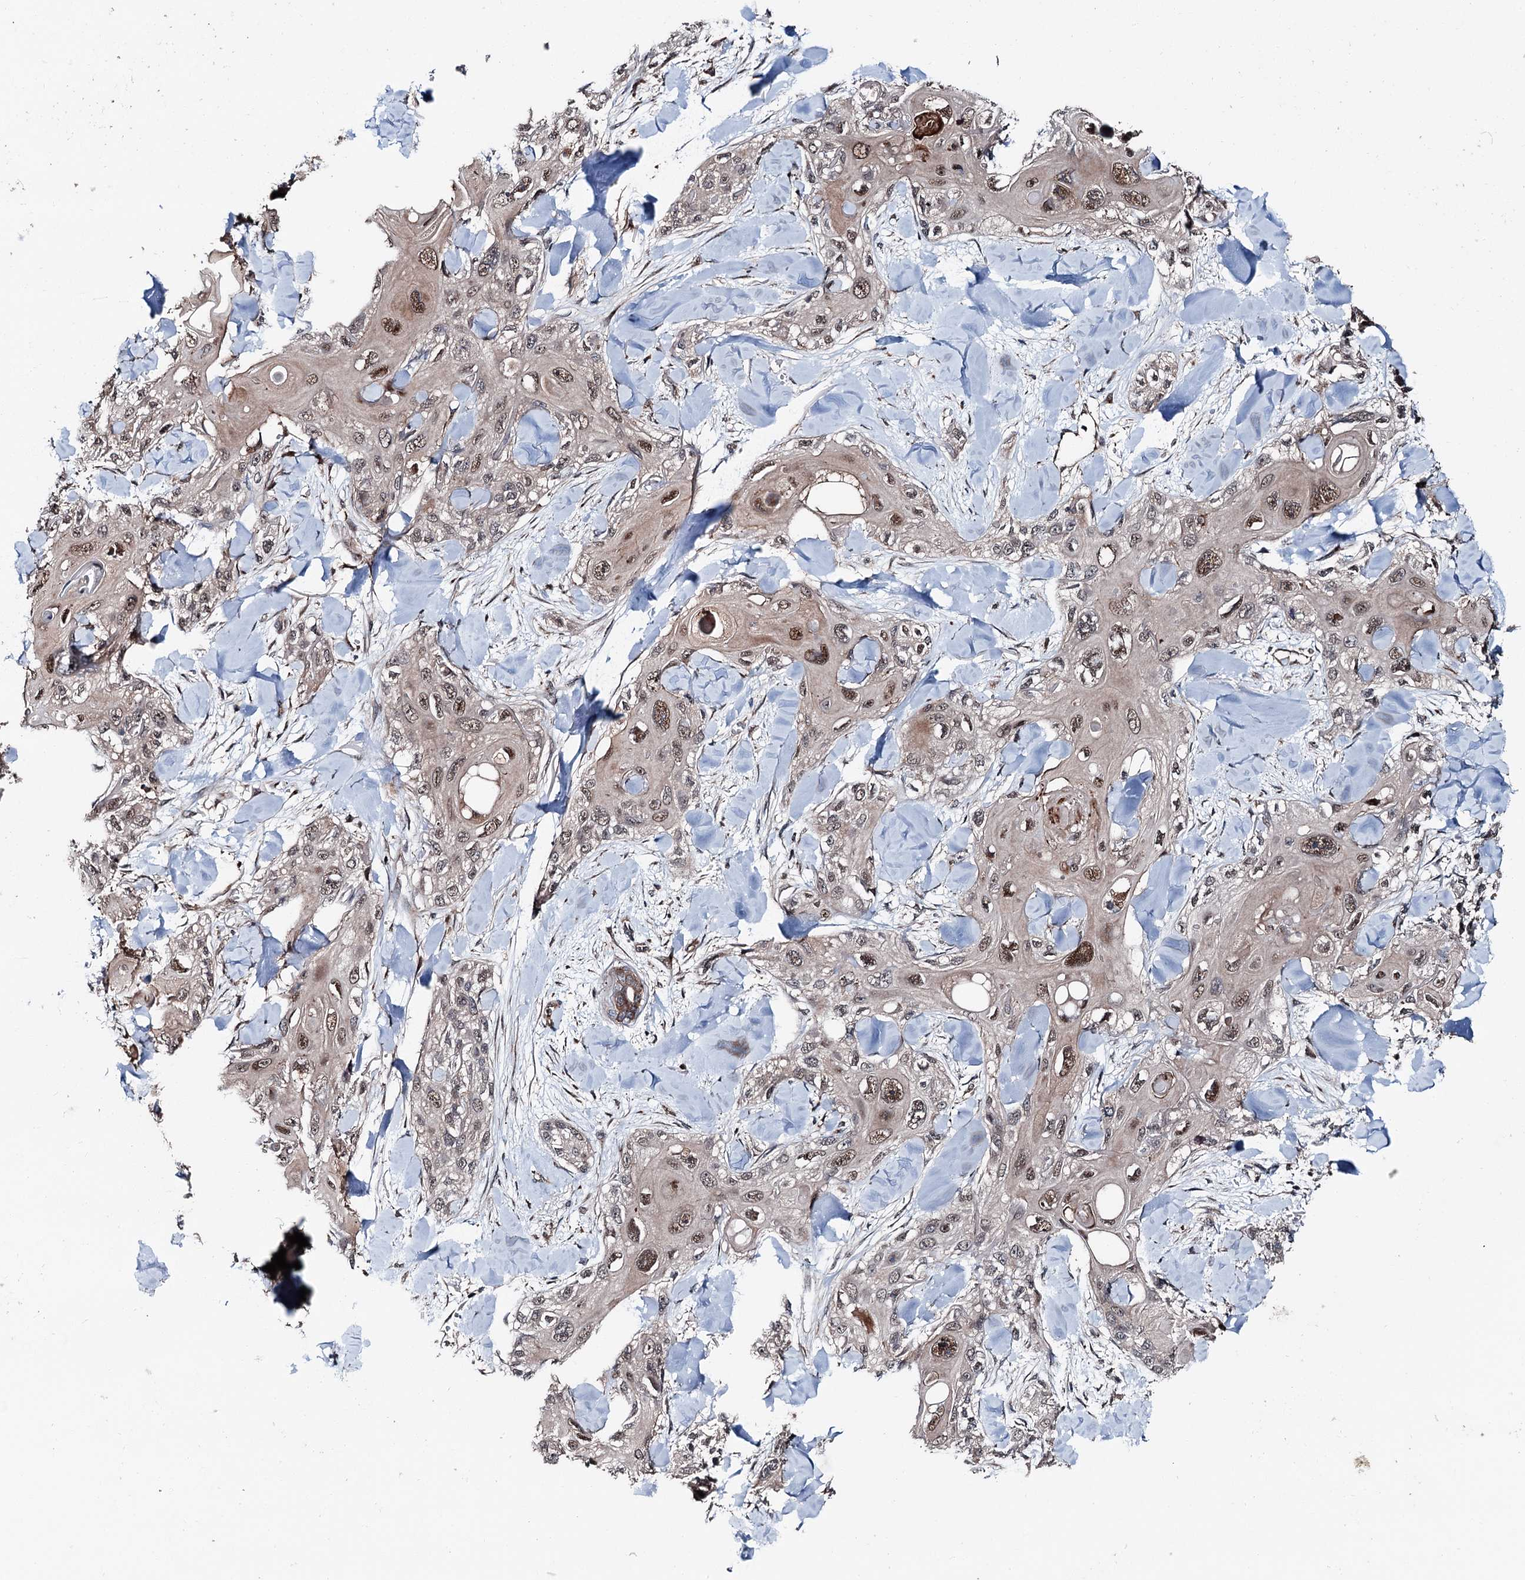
{"staining": {"intensity": "moderate", "quantity": "25%-75%", "location": "nuclear"}, "tissue": "skin cancer", "cell_type": "Tumor cells", "image_type": "cancer", "snomed": [{"axis": "morphology", "description": "Normal tissue, NOS"}, {"axis": "morphology", "description": "Squamous cell carcinoma, NOS"}, {"axis": "topography", "description": "Skin"}], "caption": "Protein staining of squamous cell carcinoma (skin) tissue reveals moderate nuclear positivity in about 25%-75% of tumor cells. (Stains: DAB in brown, nuclei in blue, Microscopy: brightfield microscopy at high magnification).", "gene": "PSMD13", "patient": {"sex": "male", "age": 72}}